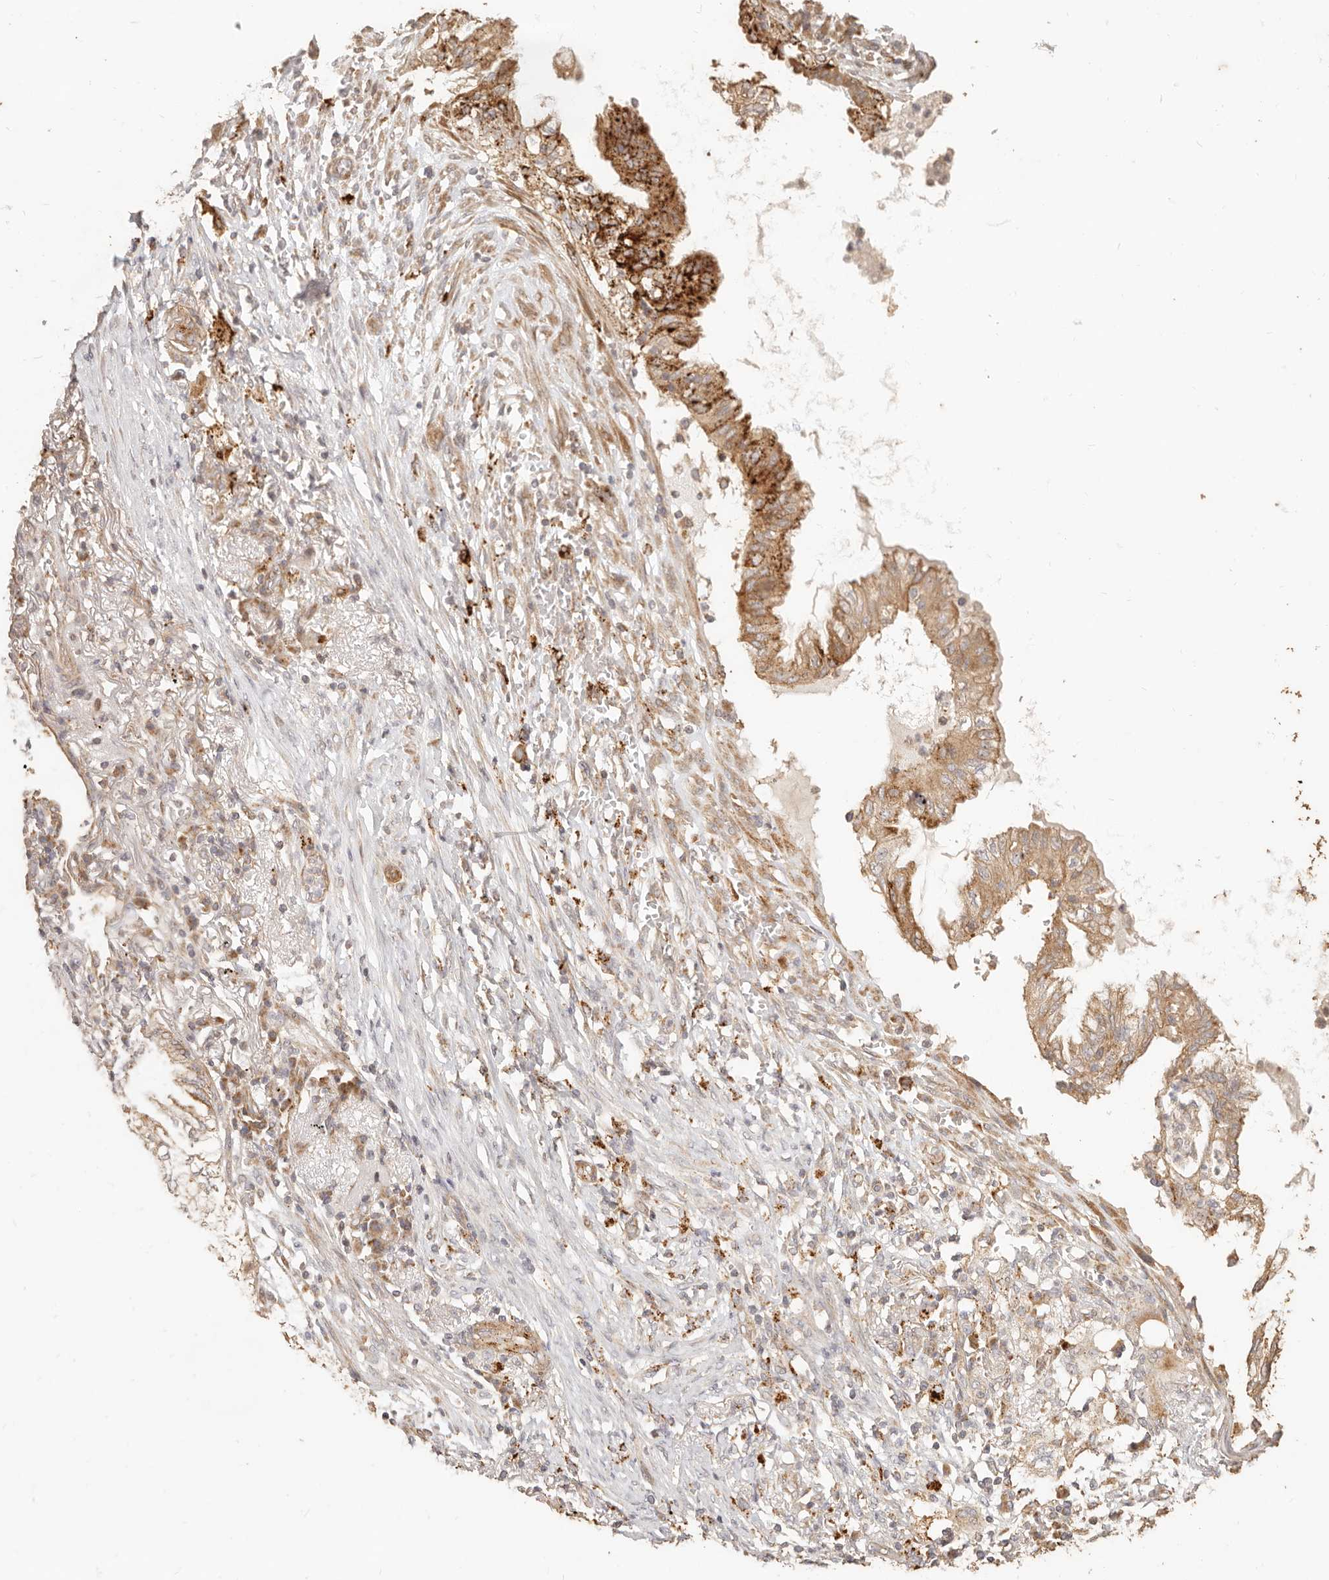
{"staining": {"intensity": "moderate", "quantity": ">75%", "location": "cytoplasmic/membranous"}, "tissue": "lung cancer", "cell_type": "Tumor cells", "image_type": "cancer", "snomed": [{"axis": "morphology", "description": "Adenocarcinoma, NOS"}, {"axis": "topography", "description": "Lung"}], "caption": "DAB immunohistochemical staining of human lung cancer displays moderate cytoplasmic/membranous protein staining in about >75% of tumor cells.", "gene": "PTPN22", "patient": {"sex": "female", "age": 70}}